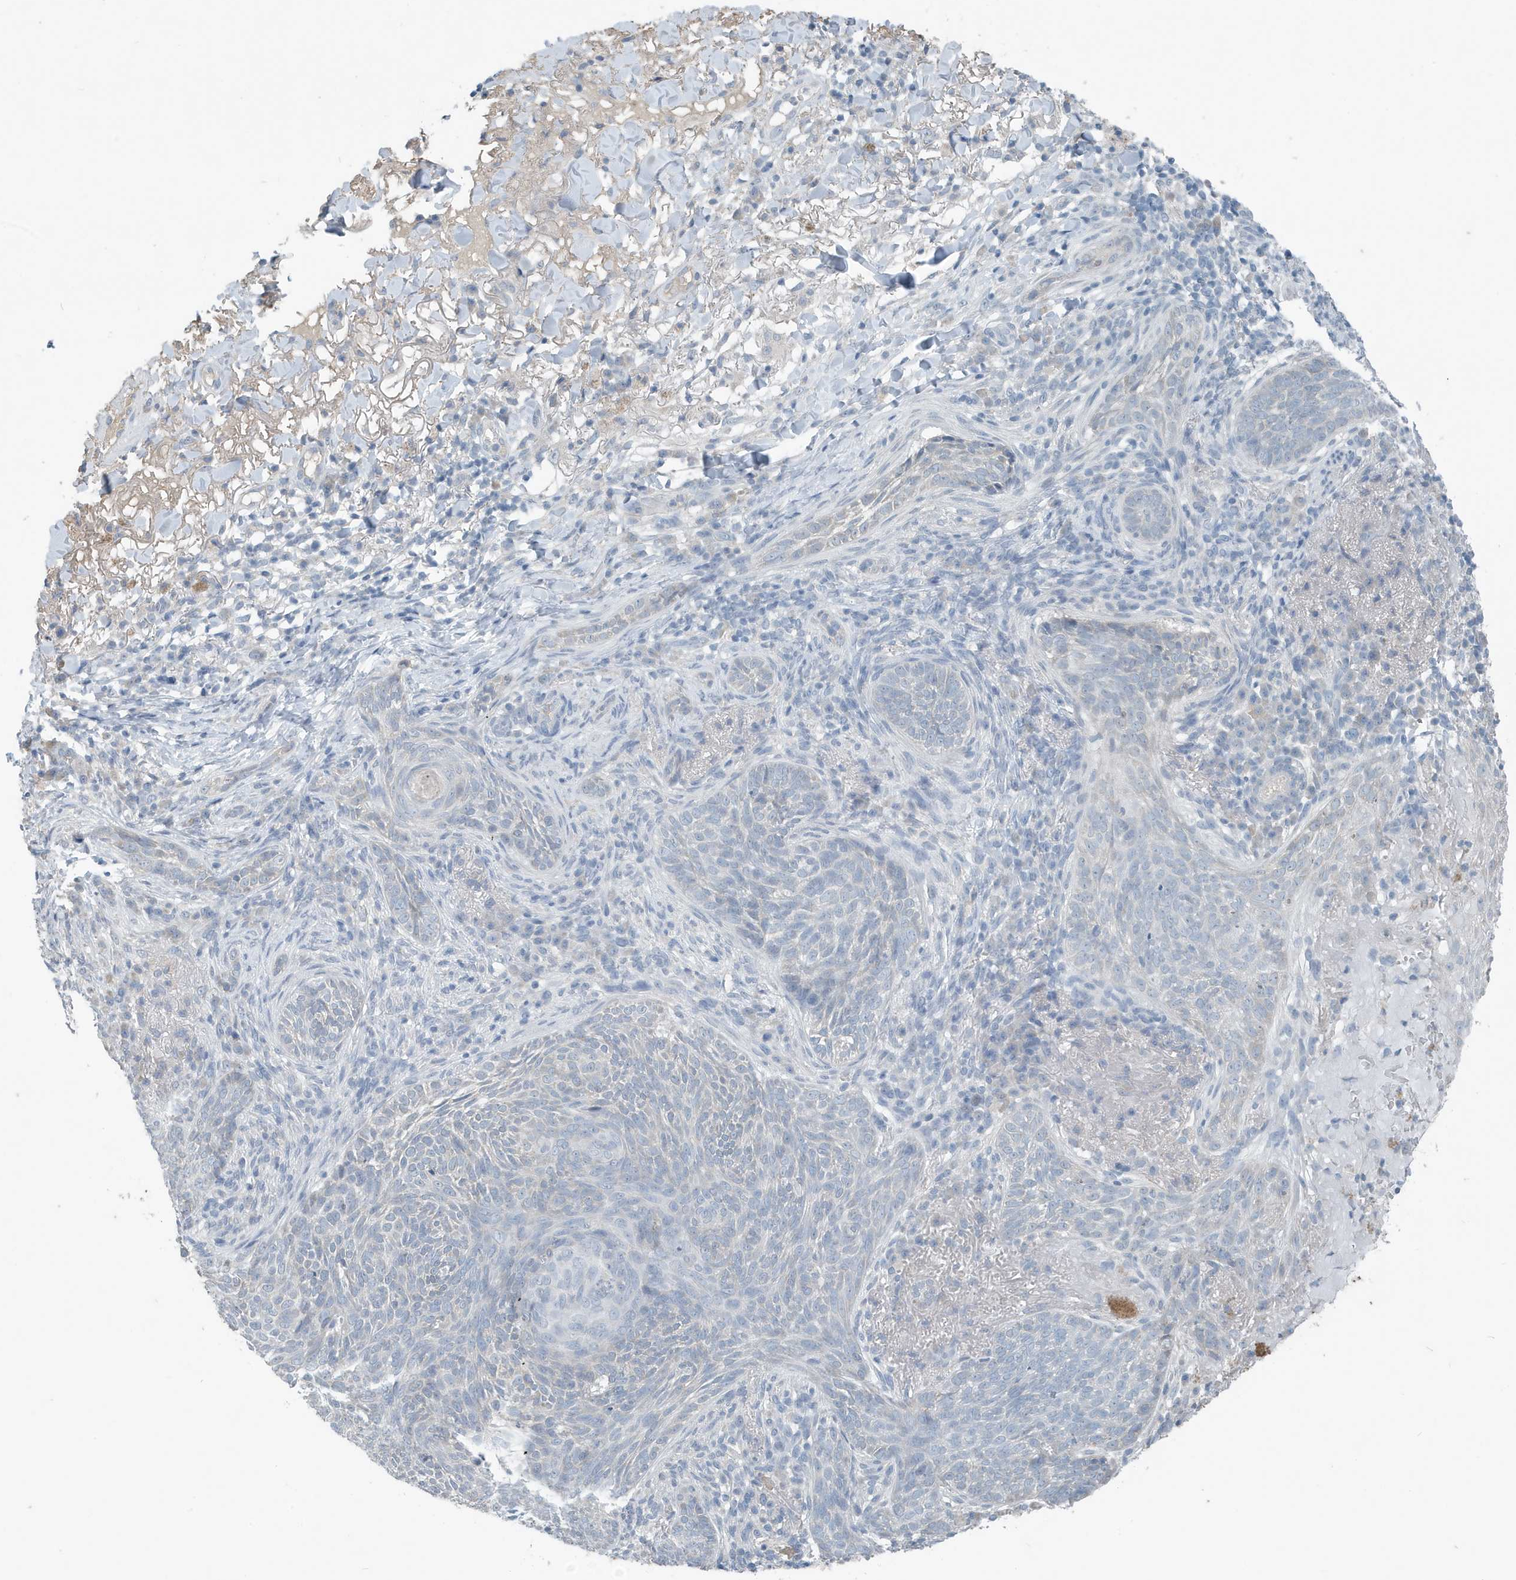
{"staining": {"intensity": "negative", "quantity": "none", "location": "none"}, "tissue": "skin cancer", "cell_type": "Tumor cells", "image_type": "cancer", "snomed": [{"axis": "morphology", "description": "Basal cell carcinoma"}, {"axis": "topography", "description": "Skin"}], "caption": "The immunohistochemistry micrograph has no significant positivity in tumor cells of basal cell carcinoma (skin) tissue. (Immunohistochemistry, brightfield microscopy, high magnification).", "gene": "UGT2B4", "patient": {"sex": "male", "age": 85}}